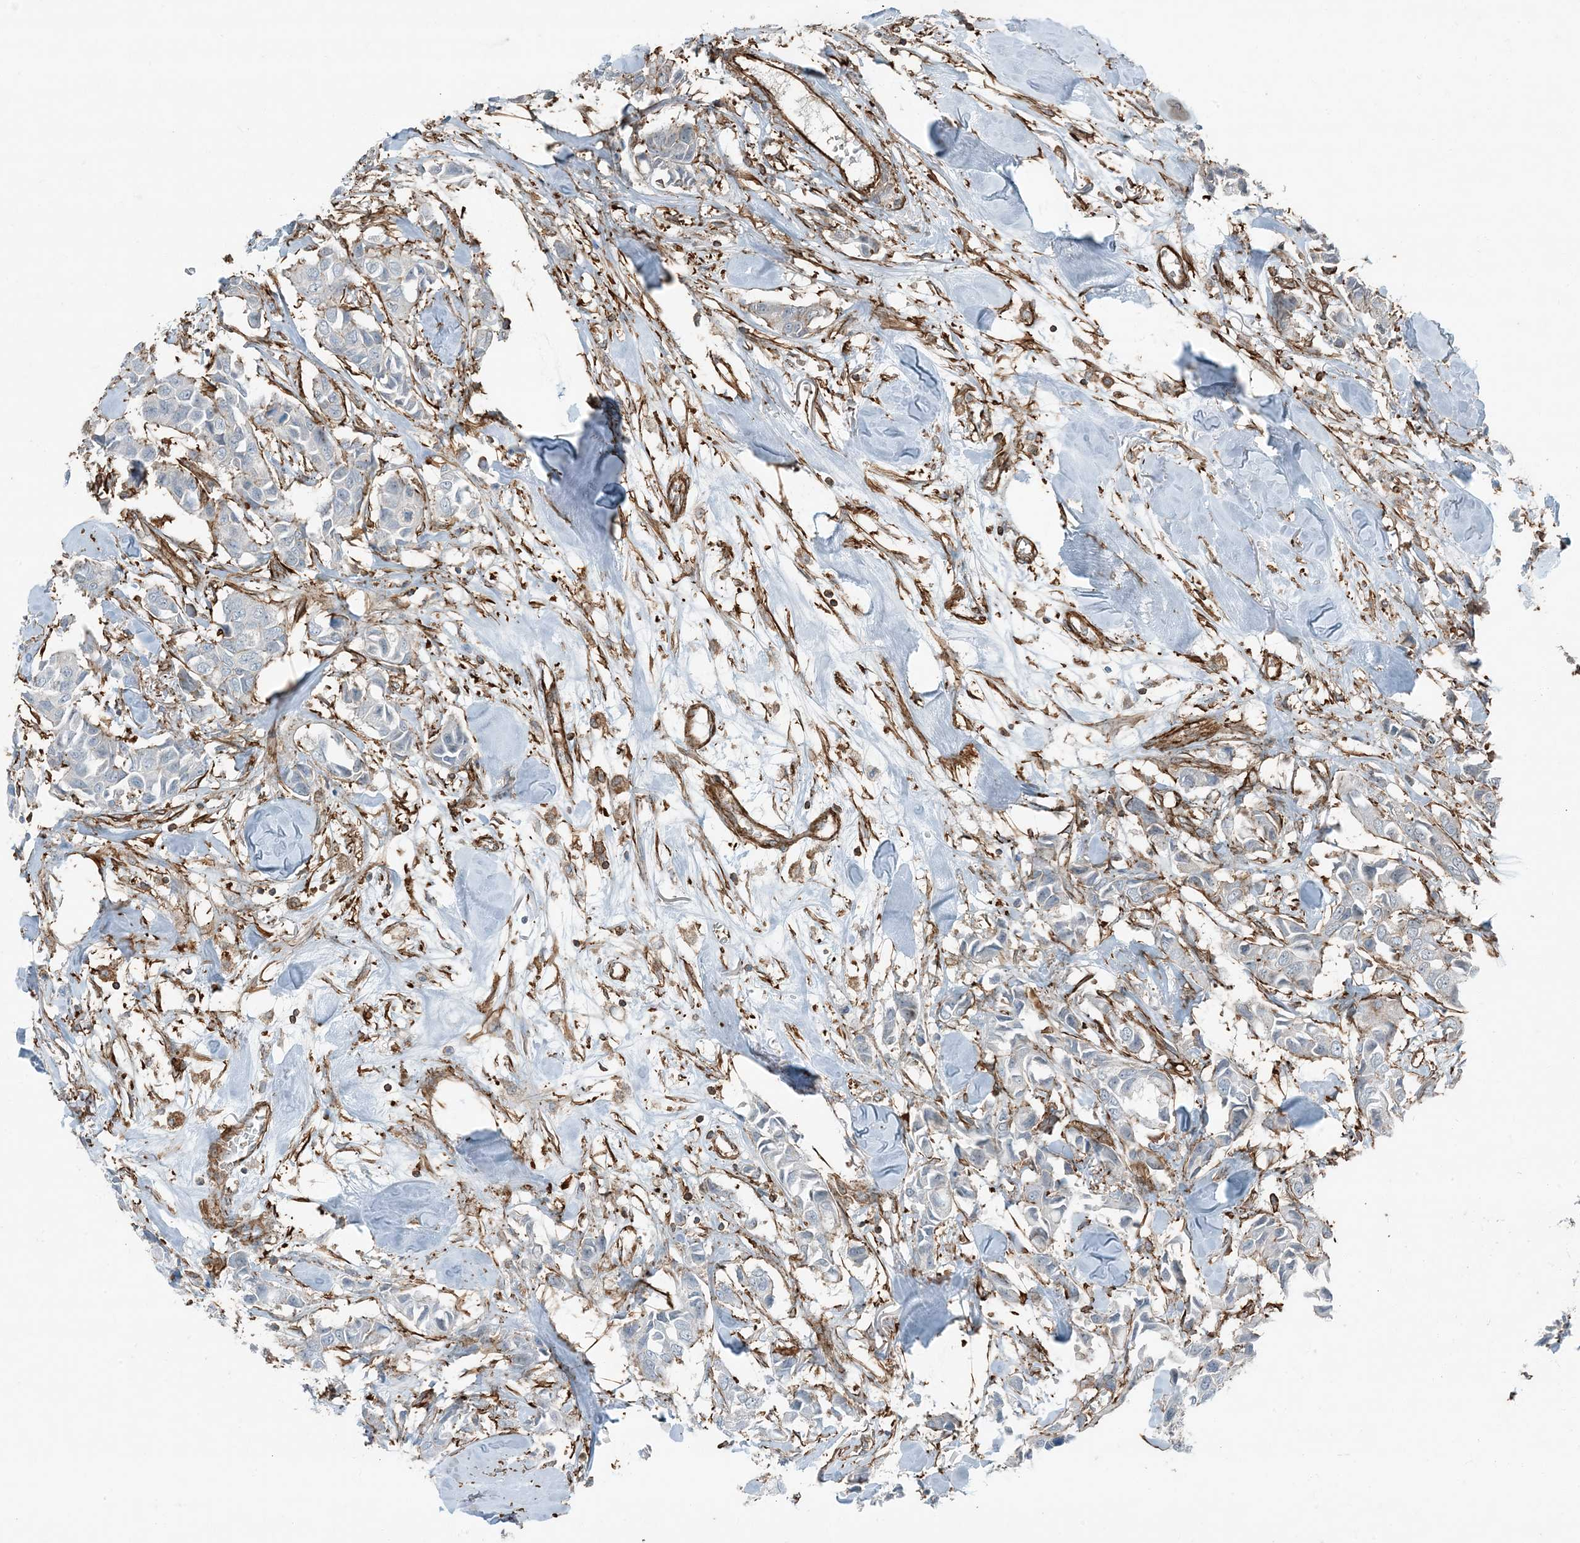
{"staining": {"intensity": "negative", "quantity": "none", "location": "none"}, "tissue": "breast cancer", "cell_type": "Tumor cells", "image_type": "cancer", "snomed": [{"axis": "morphology", "description": "Duct carcinoma"}, {"axis": "topography", "description": "Breast"}], "caption": "The immunohistochemistry photomicrograph has no significant expression in tumor cells of infiltrating ductal carcinoma (breast) tissue.", "gene": "APOBEC3C", "patient": {"sex": "female", "age": 80}}